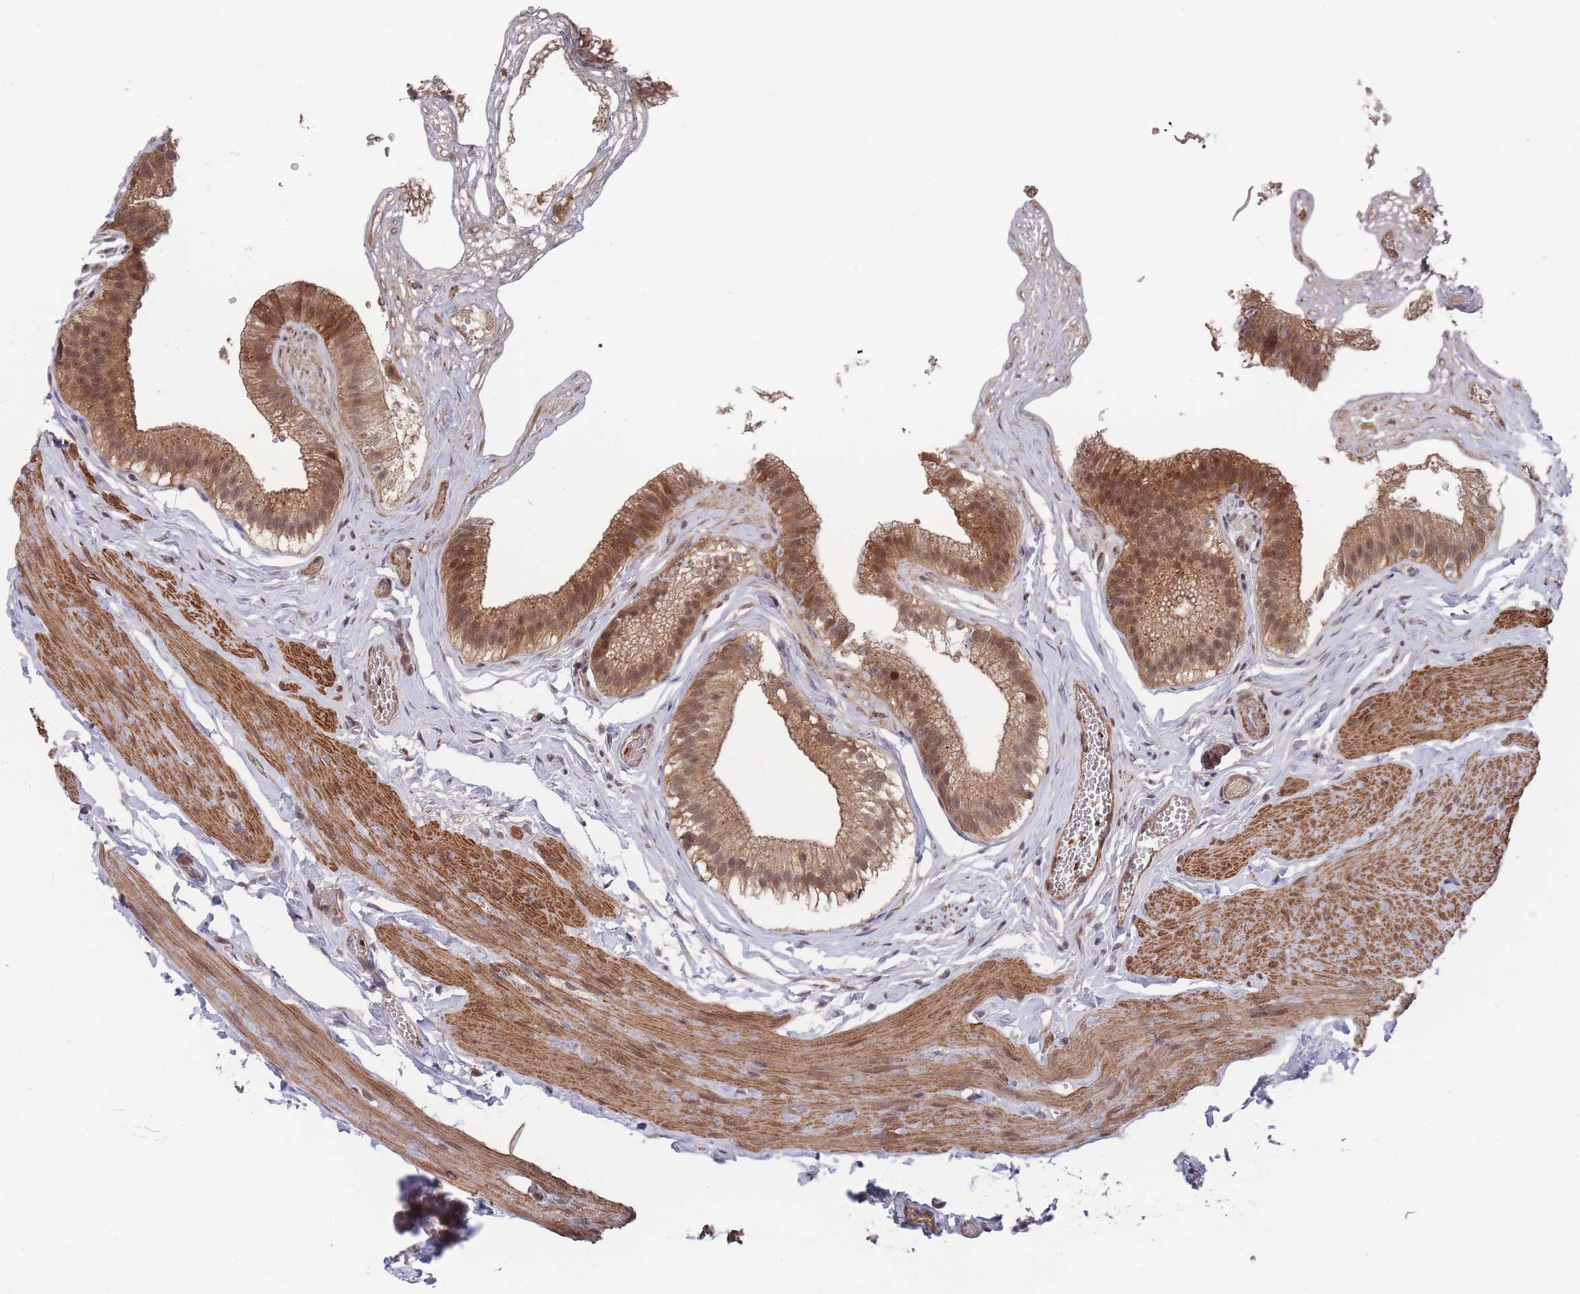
{"staining": {"intensity": "strong", "quantity": ">75%", "location": "cytoplasmic/membranous,nuclear"}, "tissue": "gallbladder", "cell_type": "Glandular cells", "image_type": "normal", "snomed": [{"axis": "morphology", "description": "Normal tissue, NOS"}, {"axis": "topography", "description": "Gallbladder"}], "caption": "Immunohistochemical staining of normal human gallbladder reveals >75% levels of strong cytoplasmic/membranous,nuclear protein expression in about >75% of glandular cells. The protein is stained brown, and the nuclei are stained in blue (DAB IHC with brightfield microscopy, high magnification).", "gene": "SF3B1", "patient": {"sex": "female", "age": 54}}